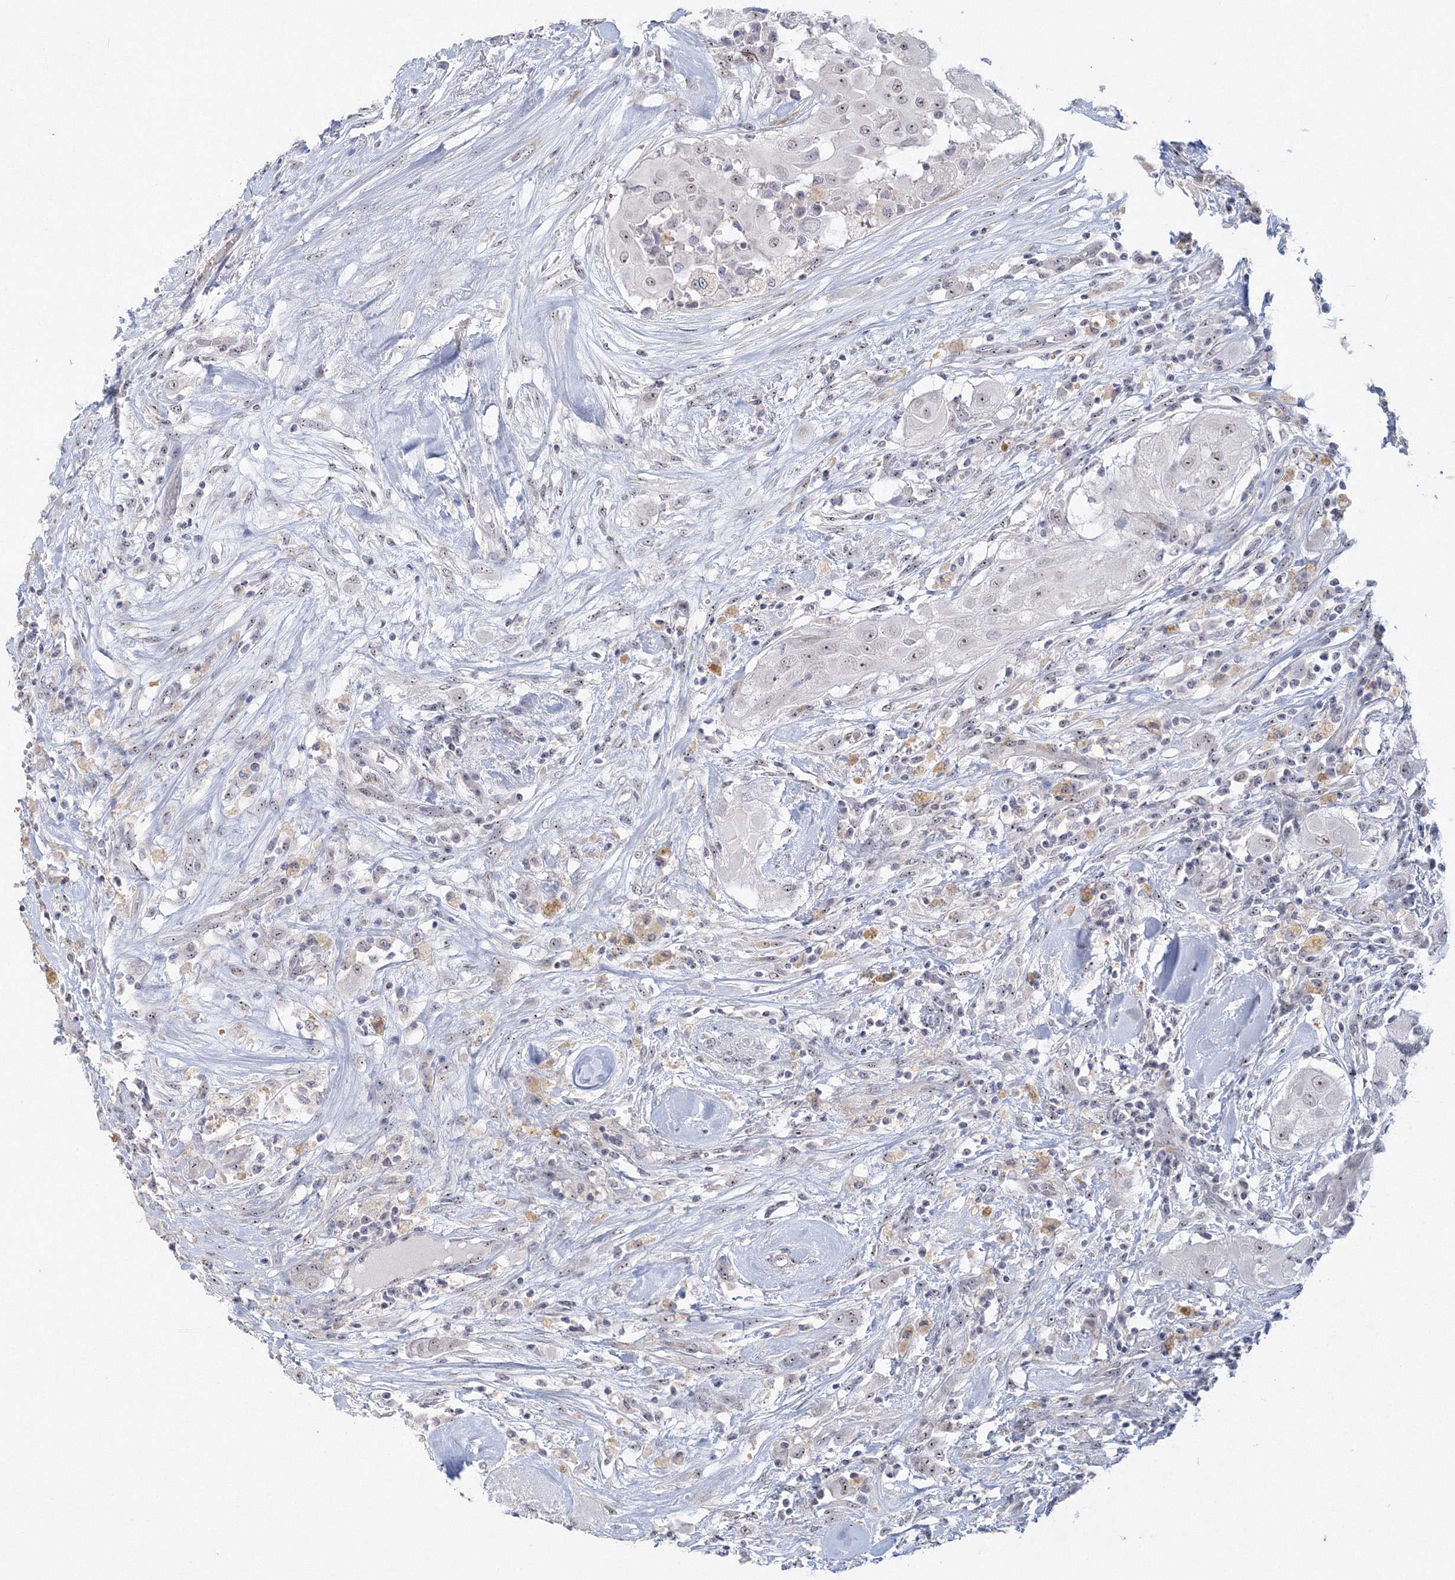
{"staining": {"intensity": "moderate", "quantity": "<25%", "location": "nuclear"}, "tissue": "thyroid cancer", "cell_type": "Tumor cells", "image_type": "cancer", "snomed": [{"axis": "morphology", "description": "Papillary adenocarcinoma, NOS"}, {"axis": "topography", "description": "Thyroid gland"}], "caption": "This is a micrograph of IHC staining of papillary adenocarcinoma (thyroid), which shows moderate expression in the nuclear of tumor cells.", "gene": "SIRT7", "patient": {"sex": "female", "age": 59}}